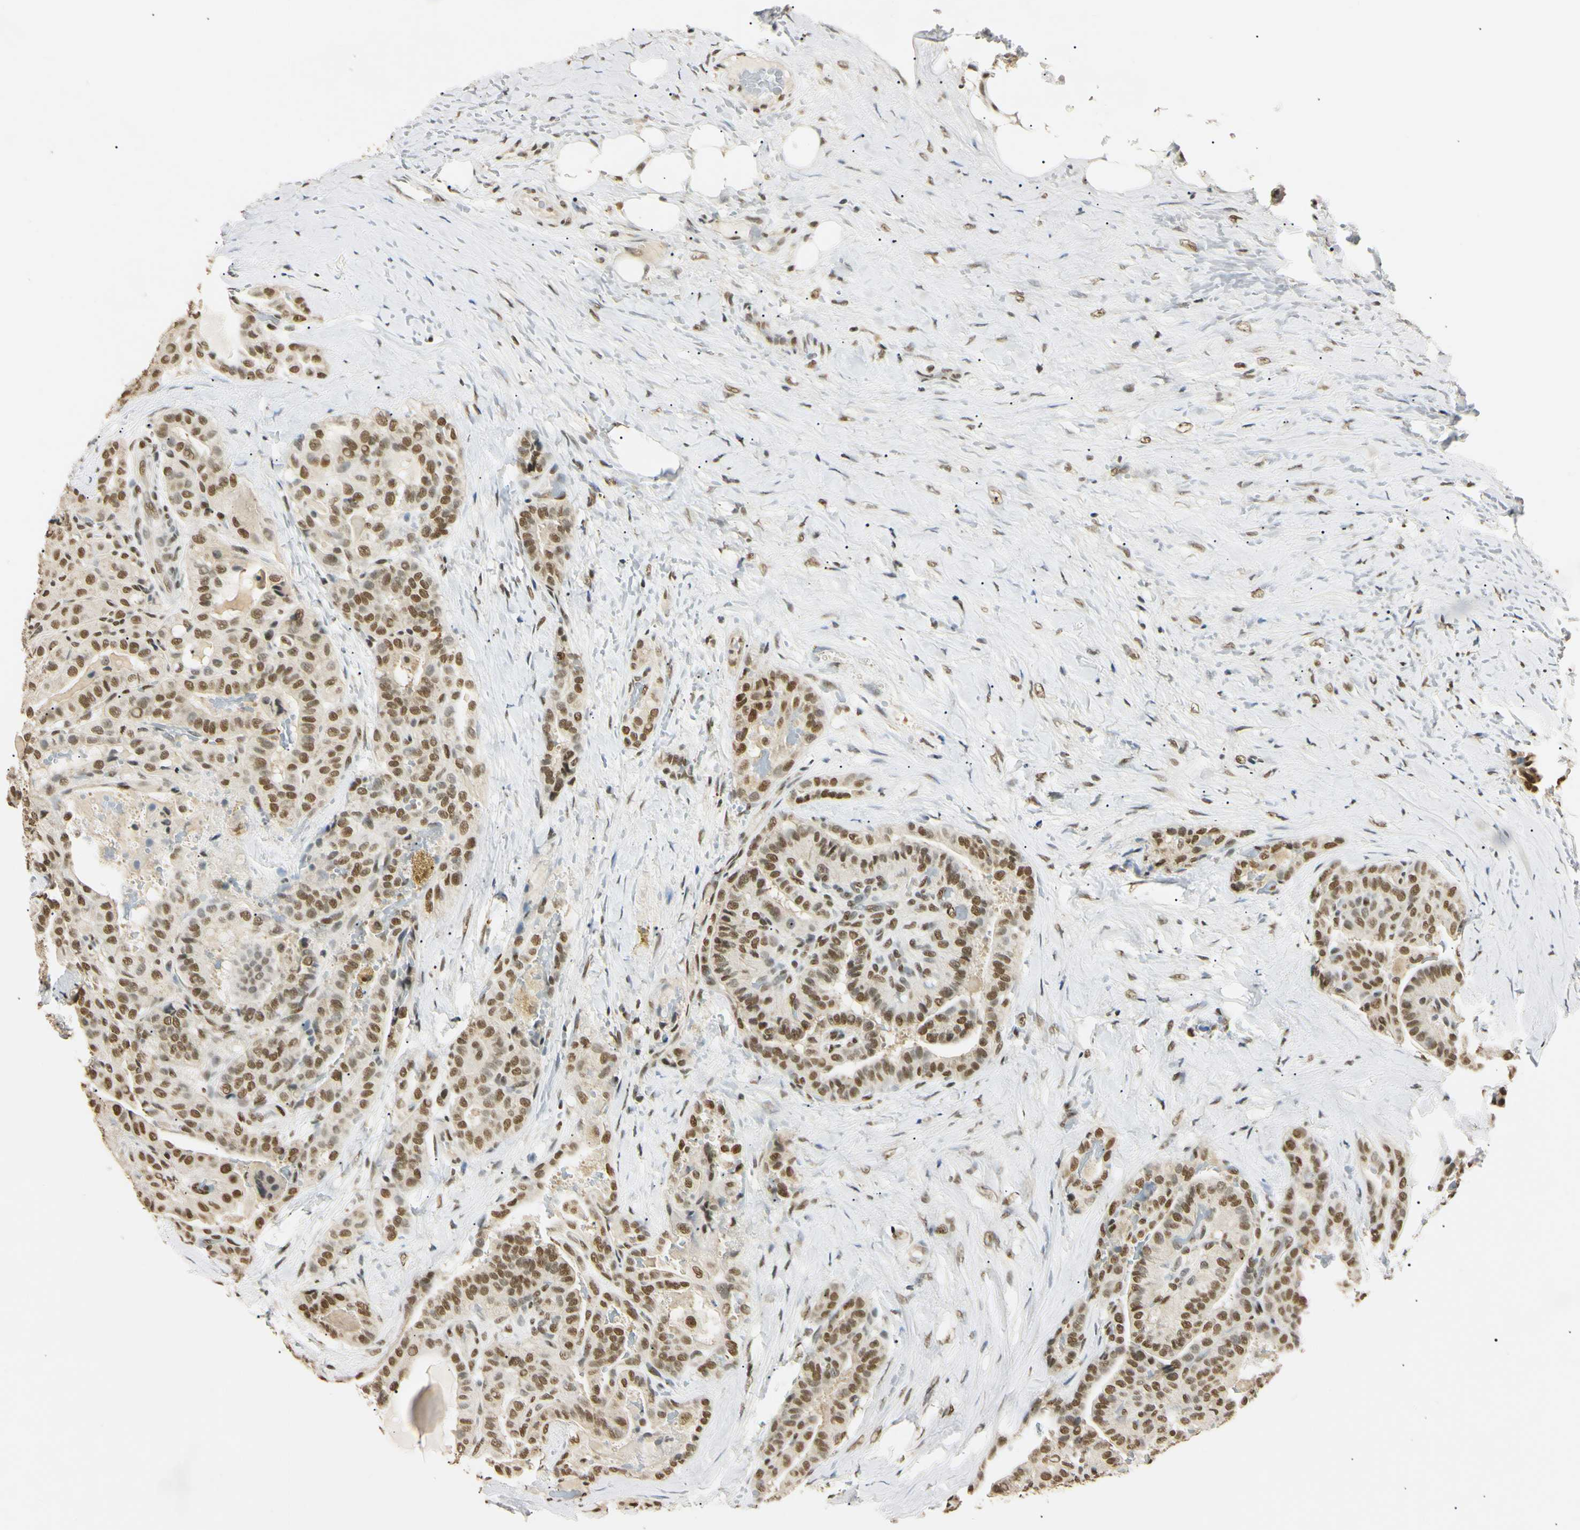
{"staining": {"intensity": "strong", "quantity": ">75%", "location": "nuclear"}, "tissue": "thyroid cancer", "cell_type": "Tumor cells", "image_type": "cancer", "snomed": [{"axis": "morphology", "description": "Papillary adenocarcinoma, NOS"}, {"axis": "topography", "description": "Thyroid gland"}], "caption": "IHC (DAB) staining of human papillary adenocarcinoma (thyroid) exhibits strong nuclear protein expression in about >75% of tumor cells.", "gene": "SMARCA5", "patient": {"sex": "male", "age": 77}}